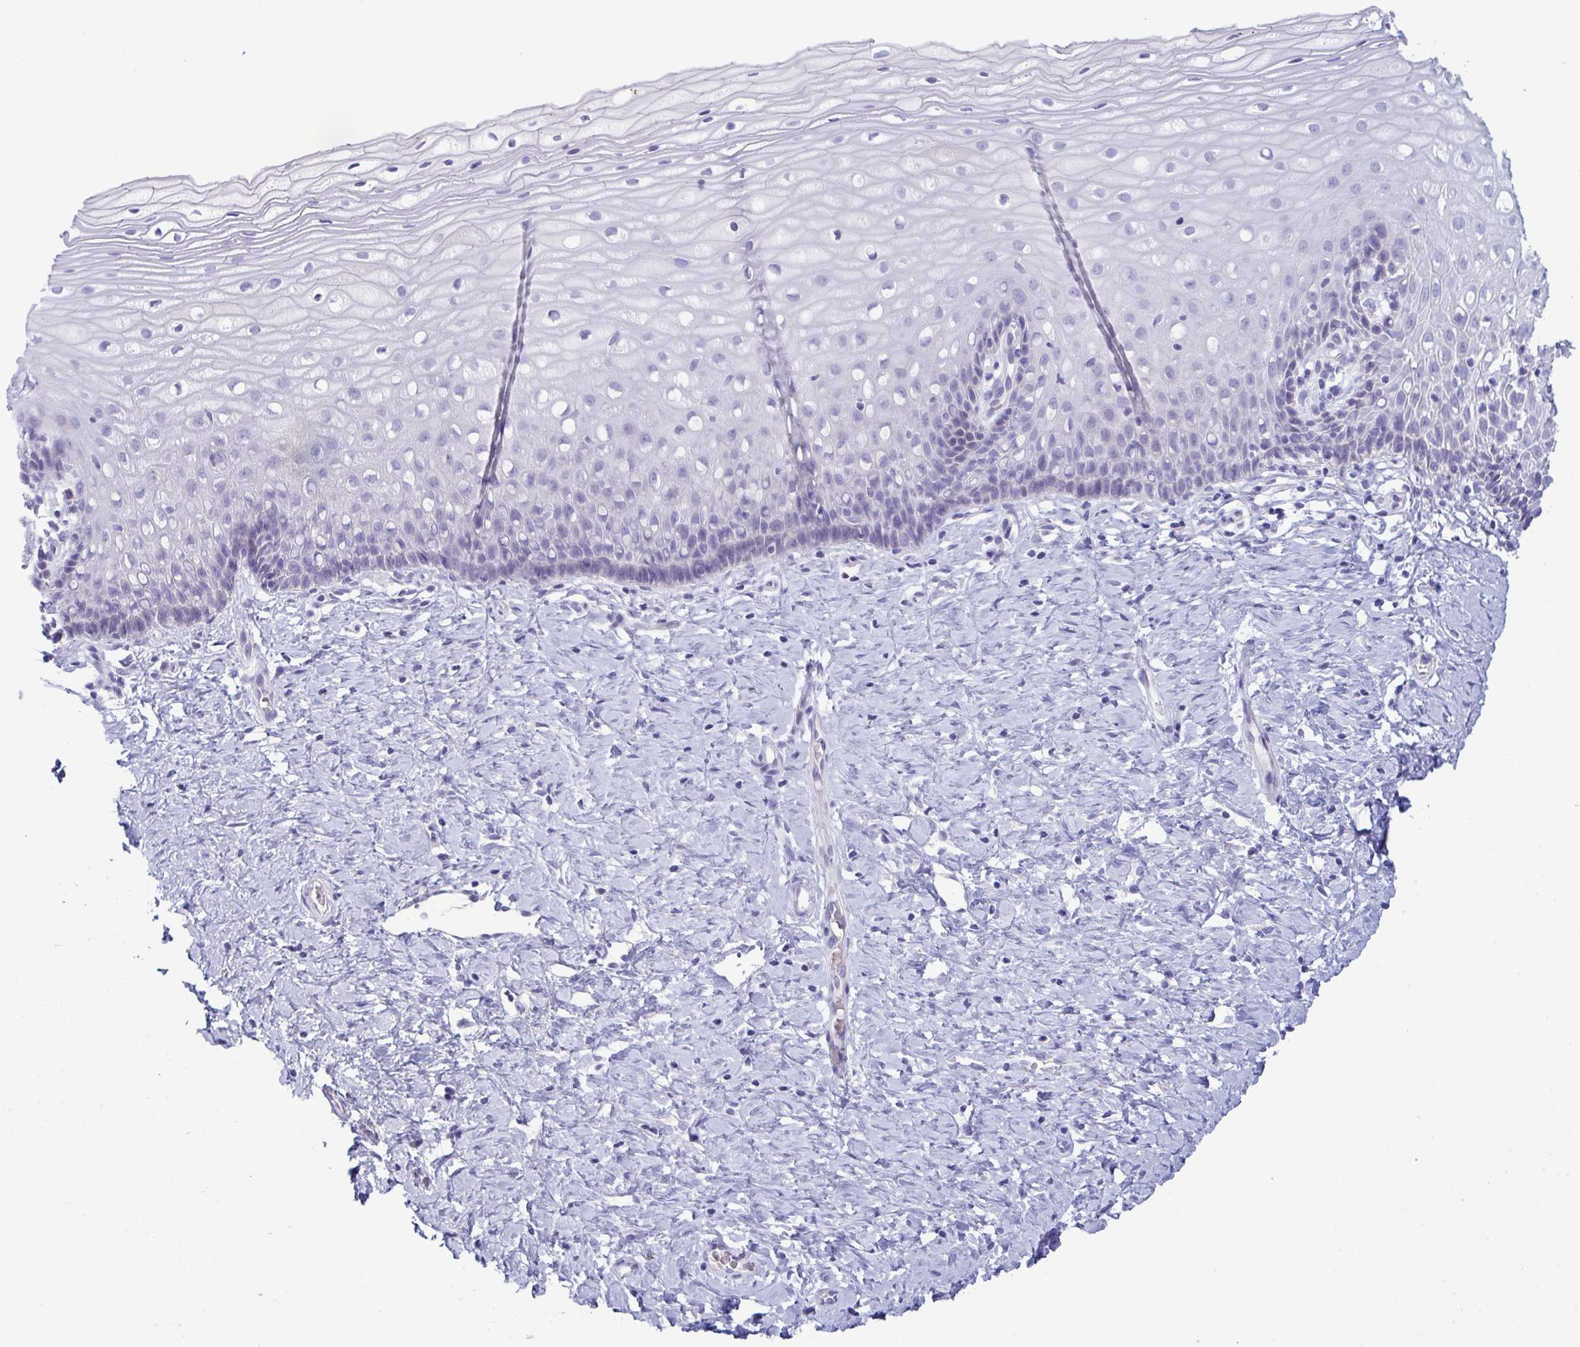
{"staining": {"intensity": "moderate", "quantity": ">75%", "location": "cytoplasmic/membranous"}, "tissue": "cervix", "cell_type": "Glandular cells", "image_type": "normal", "snomed": [{"axis": "morphology", "description": "Normal tissue, NOS"}, {"axis": "topography", "description": "Cervix"}], "caption": "An immunohistochemistry histopathology image of benign tissue is shown. Protein staining in brown shows moderate cytoplasmic/membranous positivity in cervix within glandular cells. (DAB IHC with brightfield microscopy, high magnification).", "gene": "TAS2R38", "patient": {"sex": "female", "age": 37}}